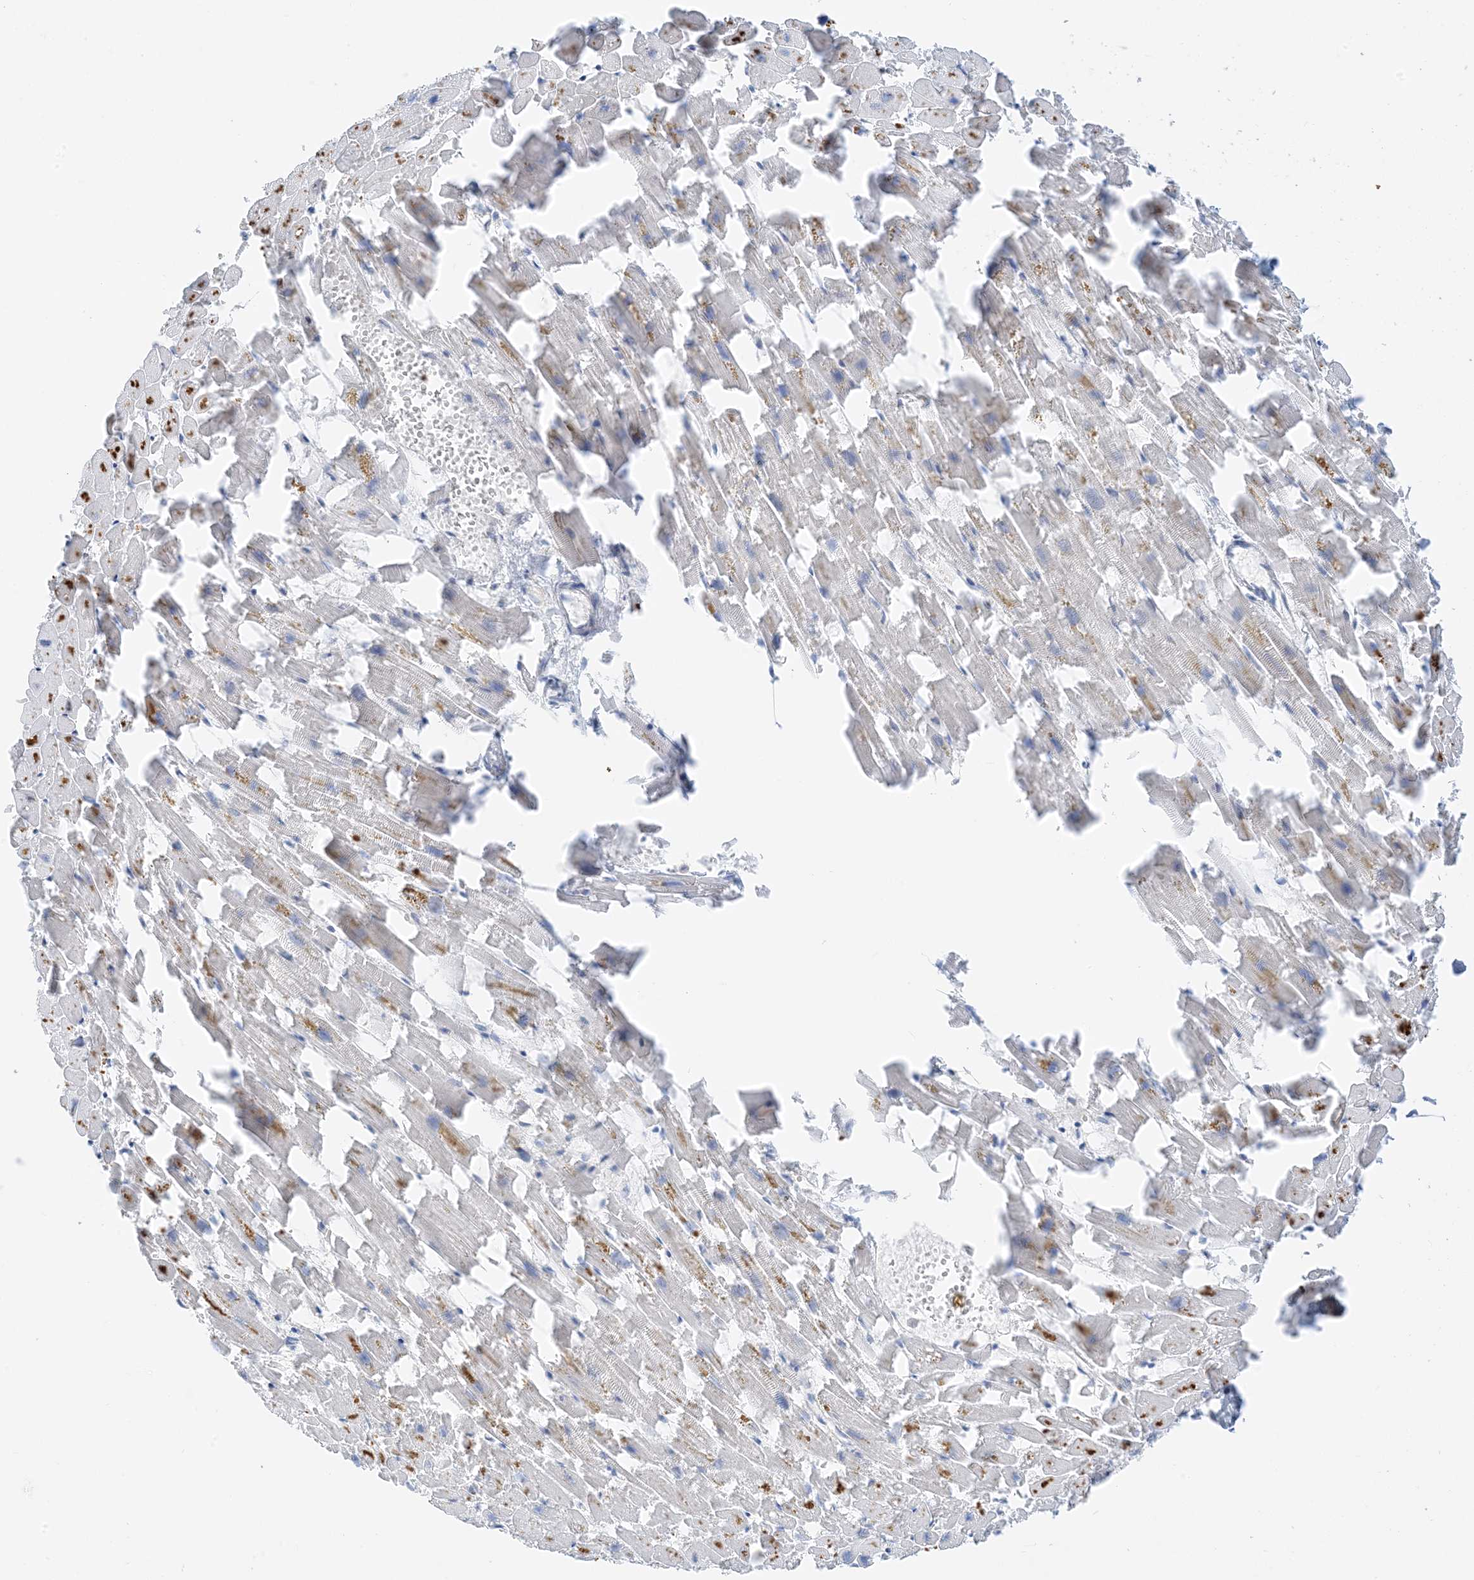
{"staining": {"intensity": "moderate", "quantity": "25%-75%", "location": "cytoplasmic/membranous"}, "tissue": "heart muscle", "cell_type": "Cardiomyocytes", "image_type": "normal", "snomed": [{"axis": "morphology", "description": "Normal tissue, NOS"}, {"axis": "topography", "description": "Heart"}], "caption": "A brown stain shows moderate cytoplasmic/membranous staining of a protein in cardiomyocytes of benign heart muscle.", "gene": "KIFBP", "patient": {"sex": "female", "age": 64}}